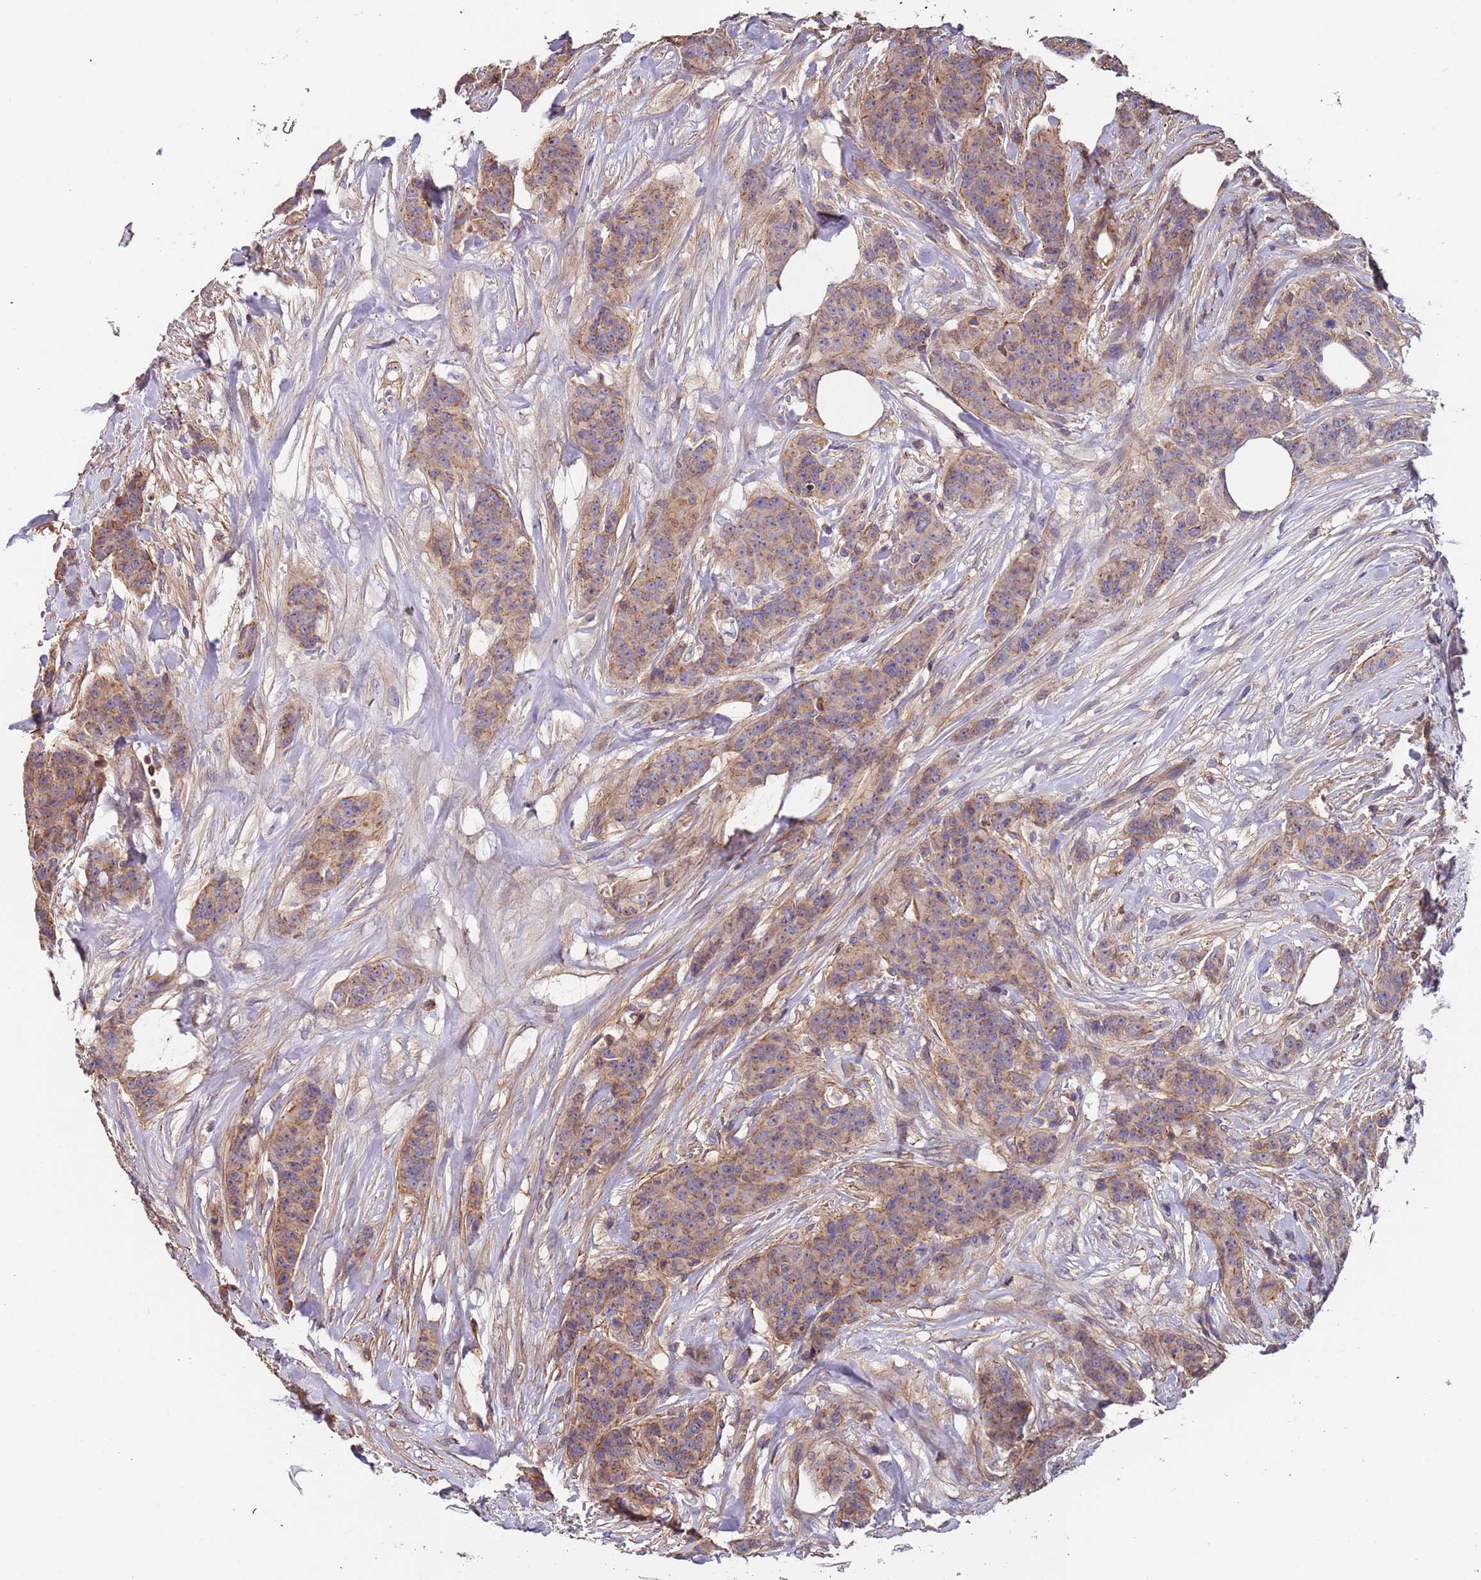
{"staining": {"intensity": "weak", "quantity": ">75%", "location": "cytoplasmic/membranous"}, "tissue": "breast cancer", "cell_type": "Tumor cells", "image_type": "cancer", "snomed": [{"axis": "morphology", "description": "Duct carcinoma"}, {"axis": "topography", "description": "Breast"}], "caption": "This is an image of immunohistochemistry (IHC) staining of breast invasive ductal carcinoma, which shows weak expression in the cytoplasmic/membranous of tumor cells.", "gene": "SYT4", "patient": {"sex": "female", "age": 40}}